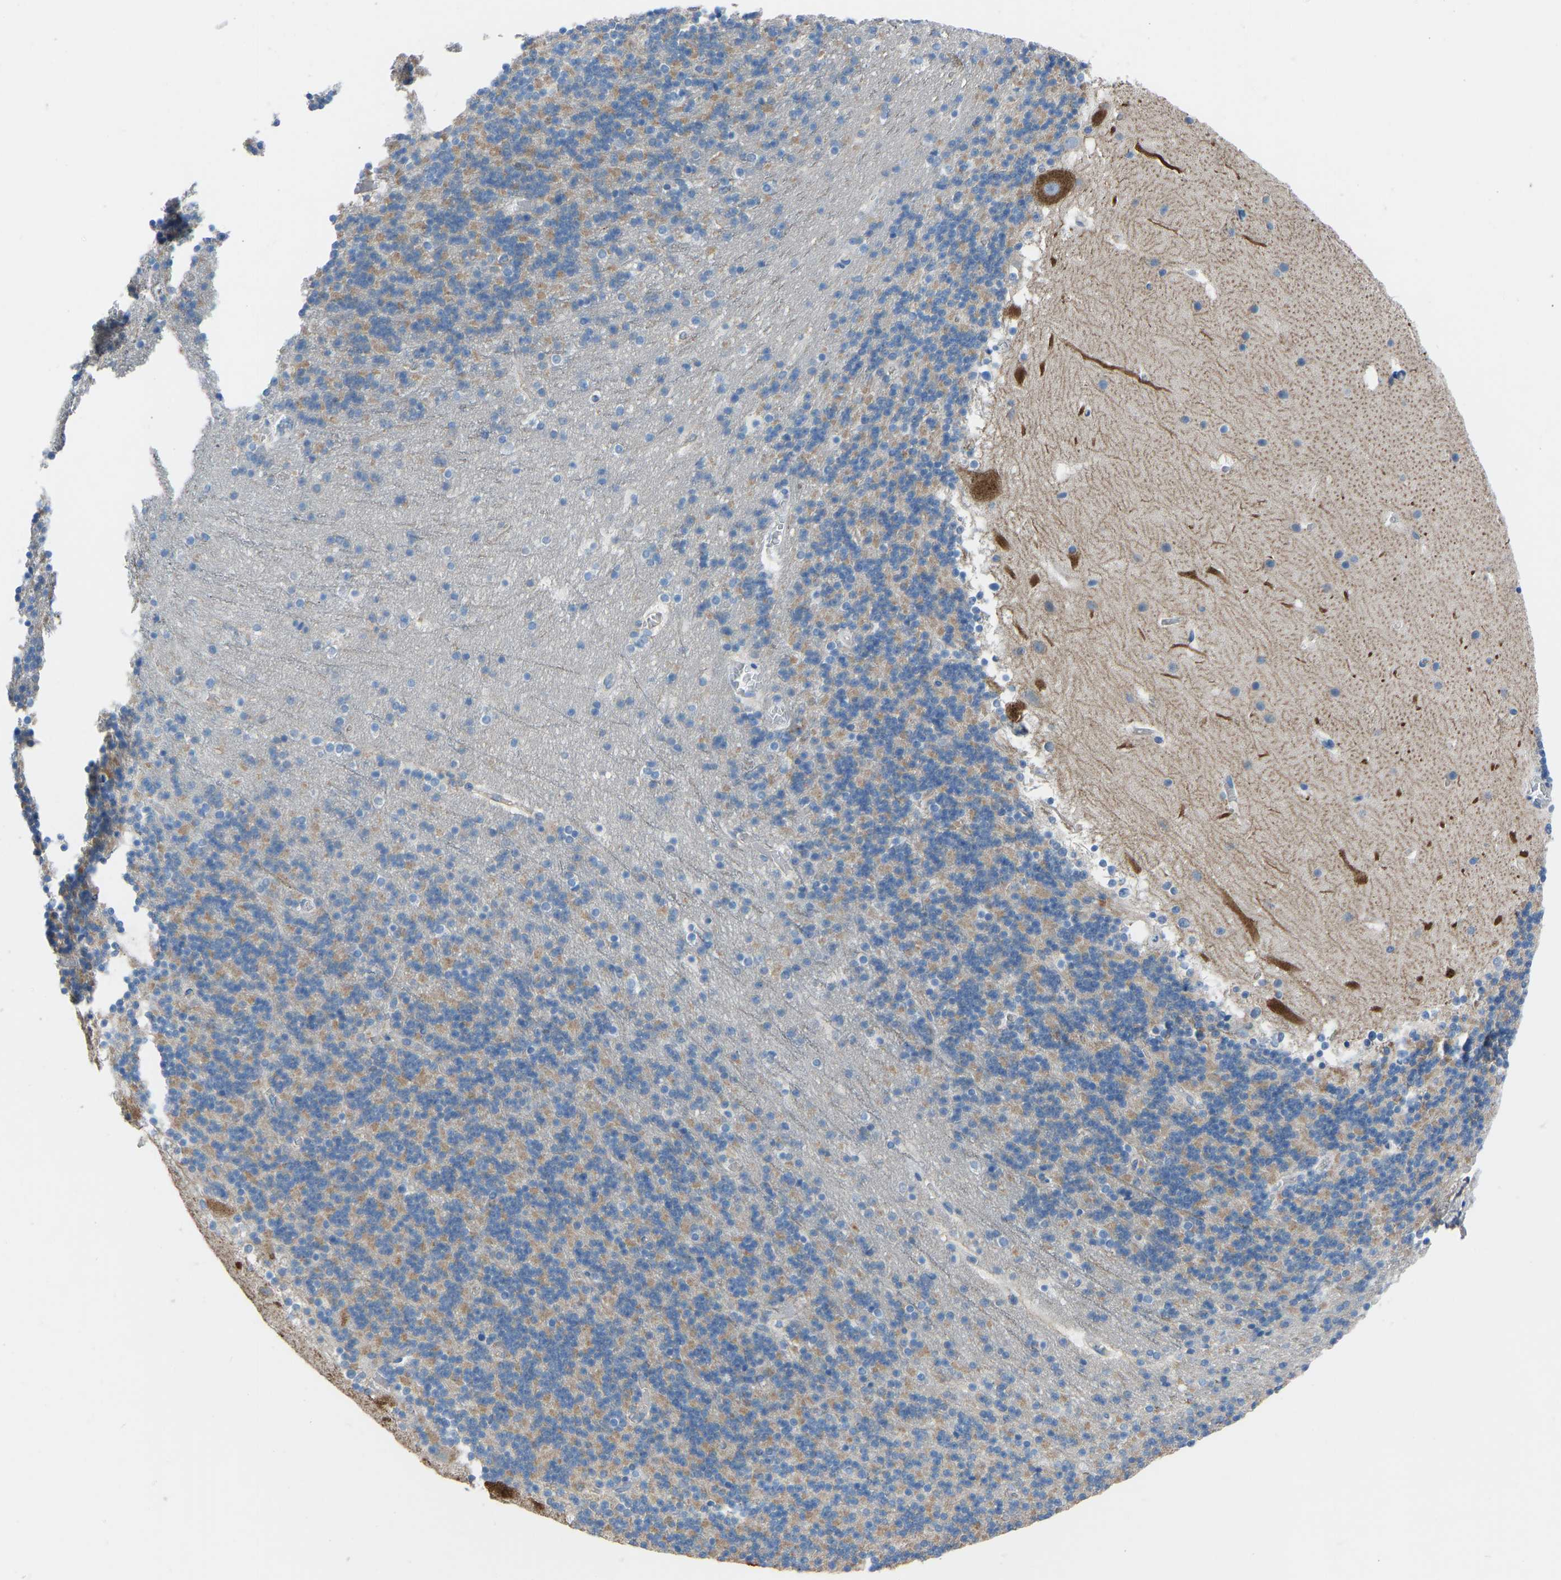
{"staining": {"intensity": "negative", "quantity": "none", "location": "none"}, "tissue": "cerebellum", "cell_type": "Cells in granular layer", "image_type": "normal", "snomed": [{"axis": "morphology", "description": "Normal tissue, NOS"}, {"axis": "topography", "description": "Cerebellum"}], "caption": "Immunohistochemical staining of normal cerebellum shows no significant positivity in cells in granular layer.", "gene": "MYH10", "patient": {"sex": "male", "age": 45}}